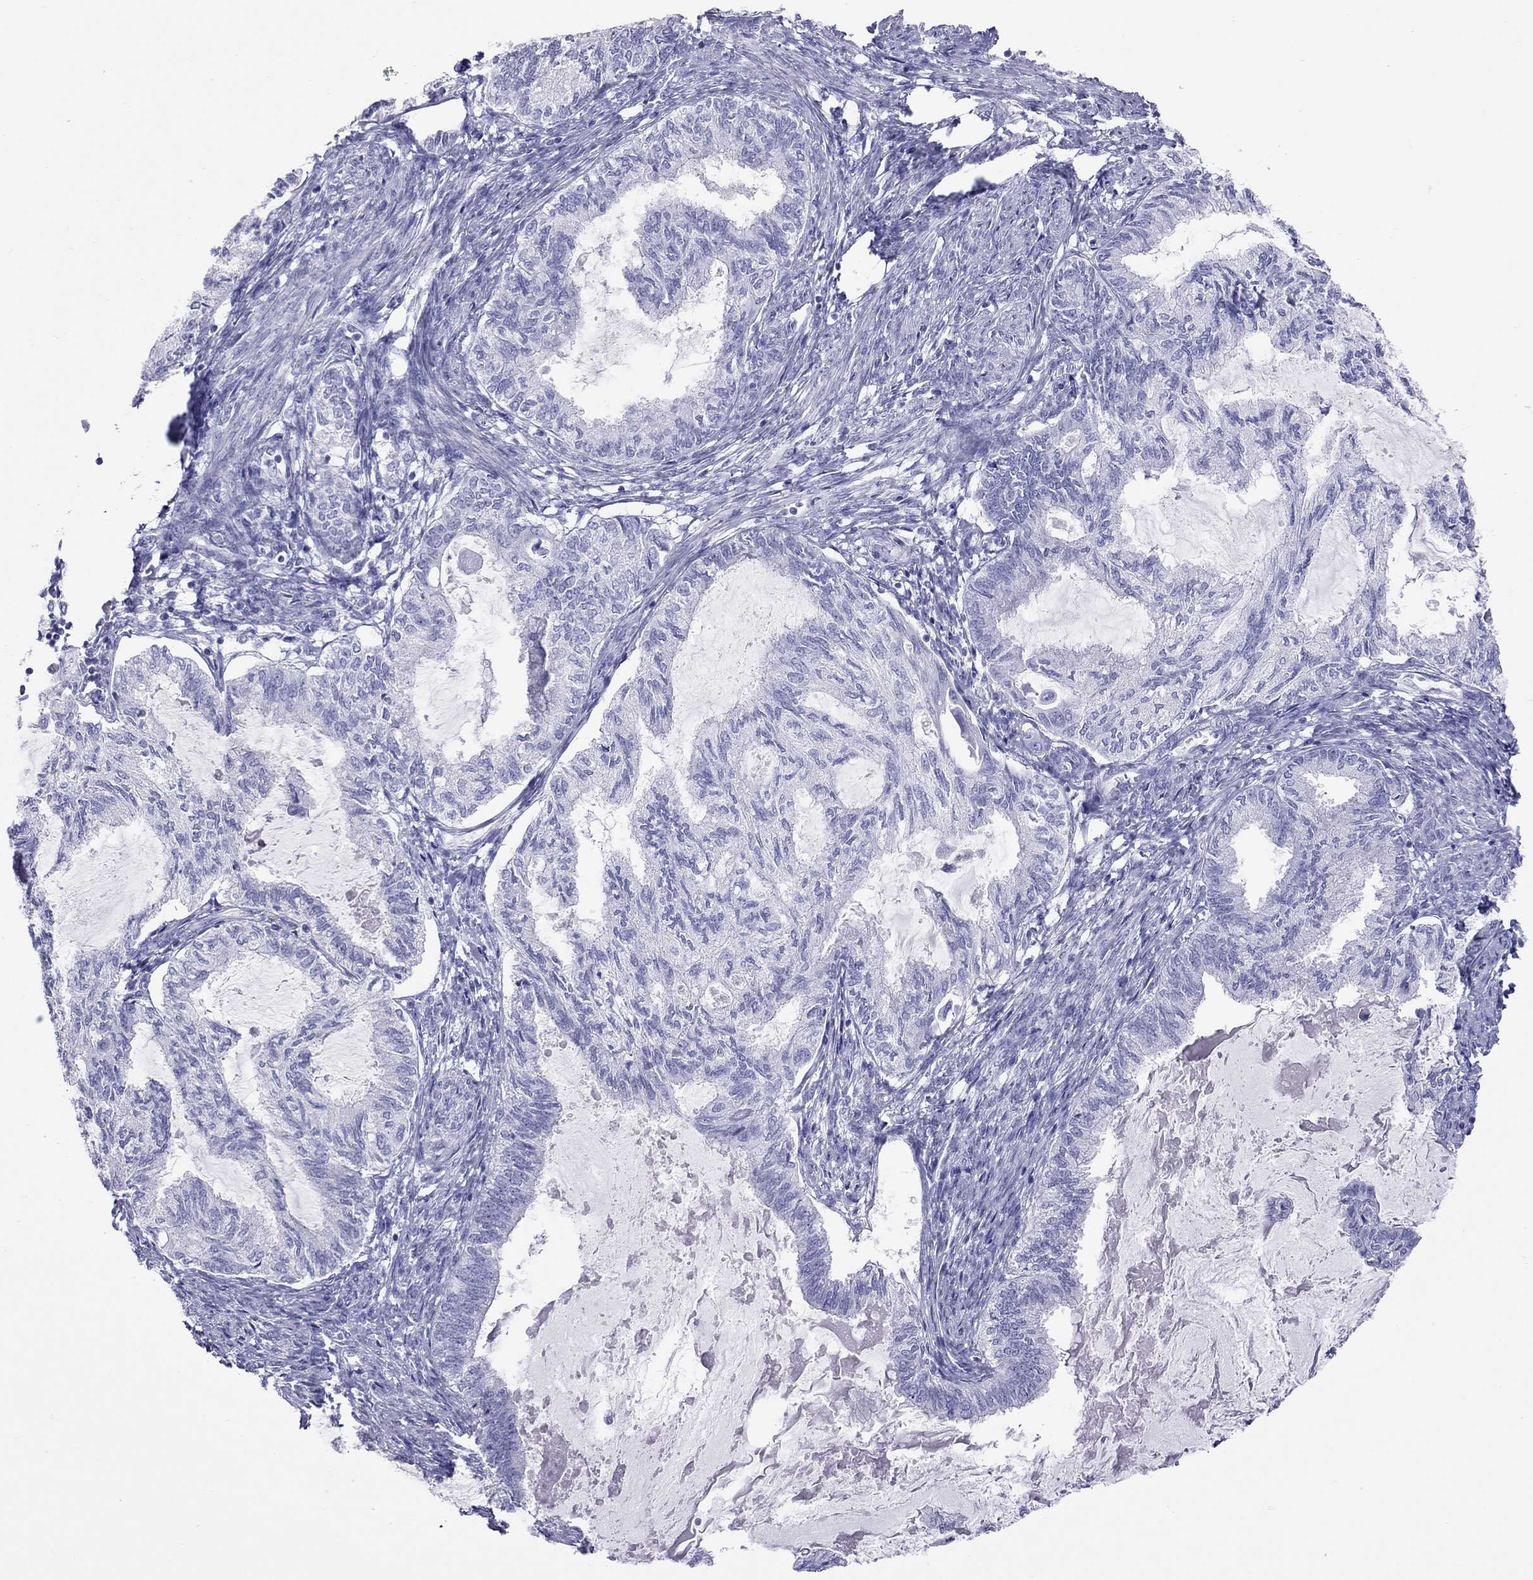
{"staining": {"intensity": "negative", "quantity": "none", "location": "none"}, "tissue": "endometrial cancer", "cell_type": "Tumor cells", "image_type": "cancer", "snomed": [{"axis": "morphology", "description": "Adenocarcinoma, NOS"}, {"axis": "topography", "description": "Endometrium"}], "caption": "This is a micrograph of immunohistochemistry staining of endometrial cancer (adenocarcinoma), which shows no expression in tumor cells.", "gene": "STAG3", "patient": {"sex": "female", "age": 86}}